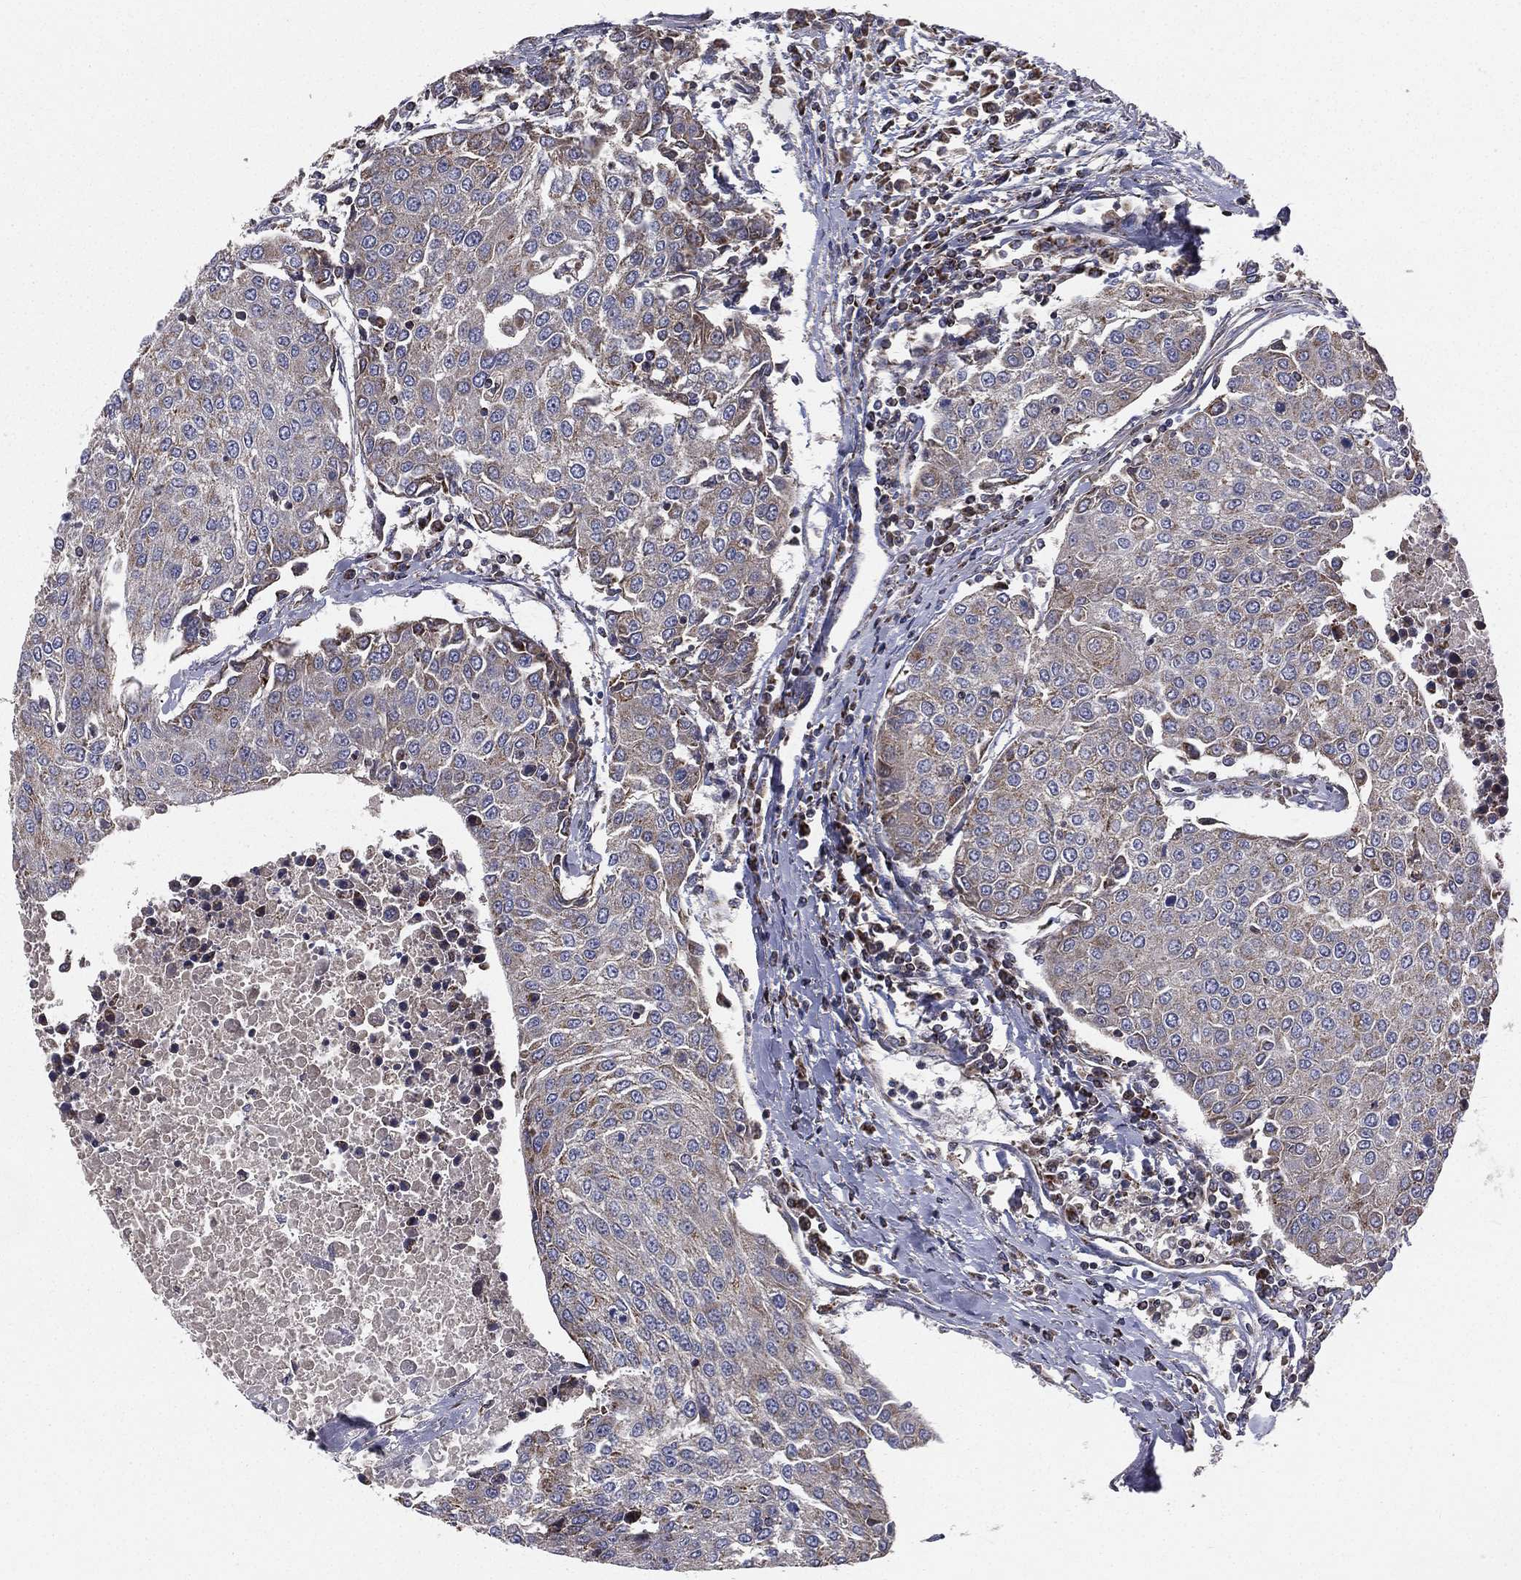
{"staining": {"intensity": "weak", "quantity": "<25%", "location": "cytoplasmic/membranous"}, "tissue": "urothelial cancer", "cell_type": "Tumor cells", "image_type": "cancer", "snomed": [{"axis": "morphology", "description": "Urothelial carcinoma, High grade"}, {"axis": "topography", "description": "Urinary bladder"}], "caption": "Tumor cells show no significant protein expression in urothelial cancer.", "gene": "GPD1", "patient": {"sex": "female", "age": 85}}